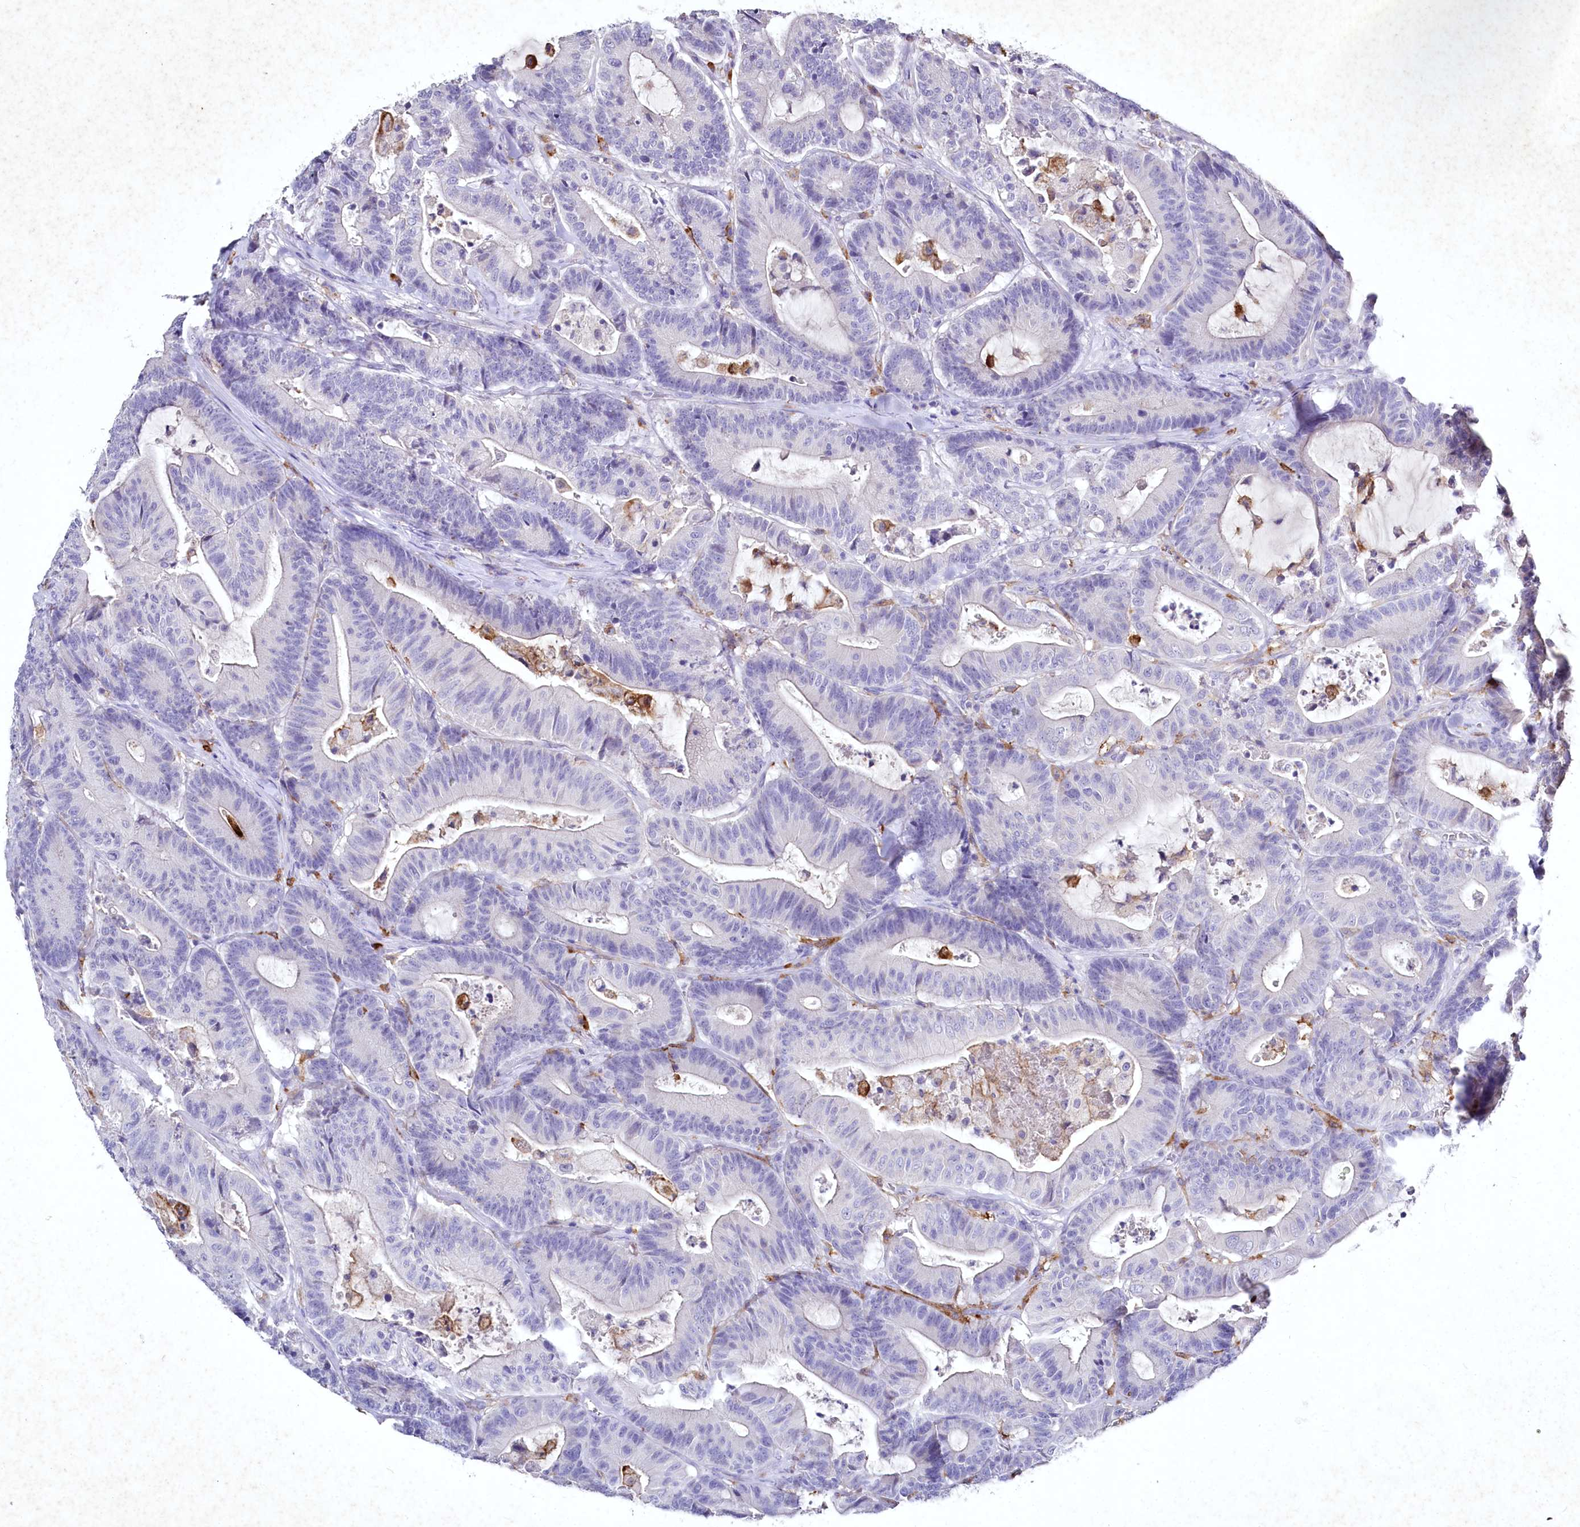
{"staining": {"intensity": "negative", "quantity": "none", "location": "none"}, "tissue": "colorectal cancer", "cell_type": "Tumor cells", "image_type": "cancer", "snomed": [{"axis": "morphology", "description": "Adenocarcinoma, NOS"}, {"axis": "topography", "description": "Colon"}], "caption": "Immunohistochemistry of adenocarcinoma (colorectal) exhibits no staining in tumor cells.", "gene": "CLEC4M", "patient": {"sex": "female", "age": 84}}